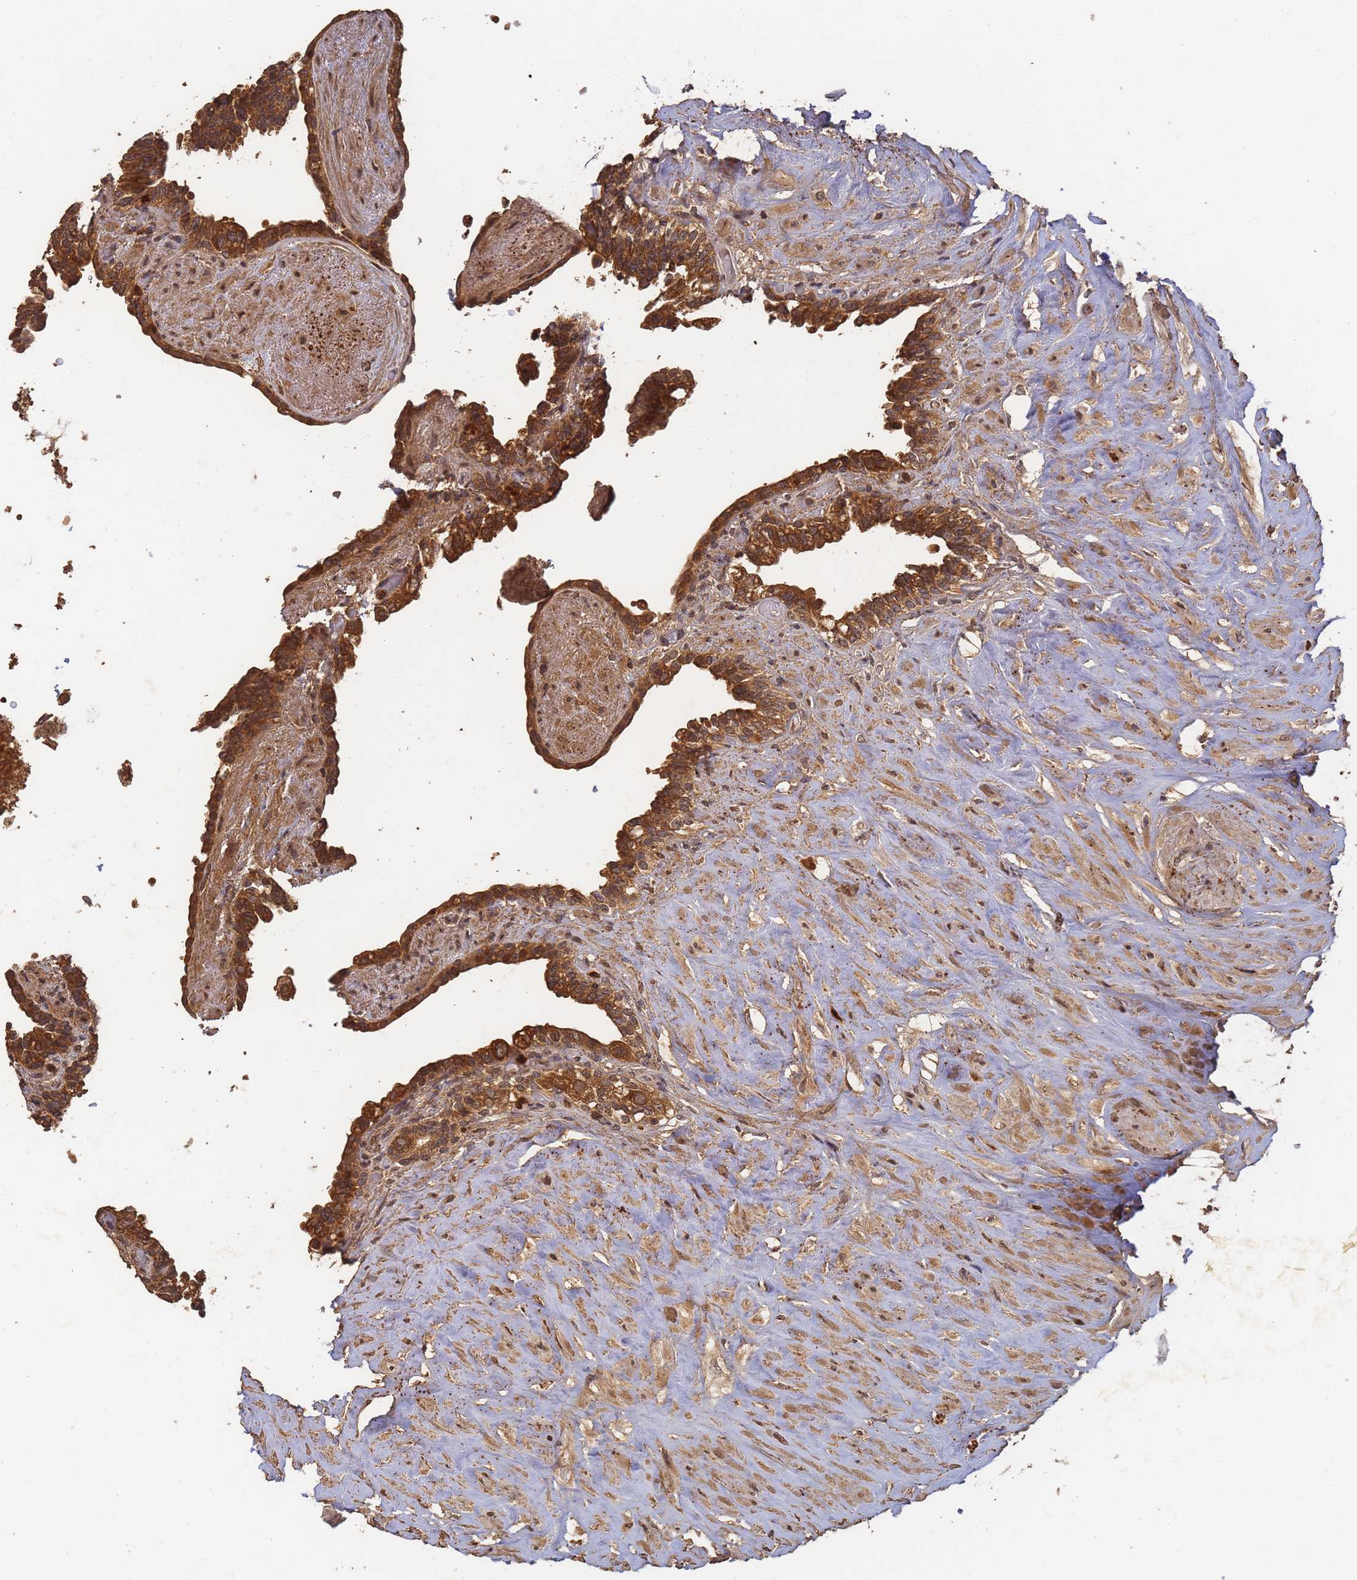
{"staining": {"intensity": "moderate", "quantity": ">75%", "location": "cytoplasmic/membranous"}, "tissue": "seminal vesicle", "cell_type": "Glandular cells", "image_type": "normal", "snomed": [{"axis": "morphology", "description": "Normal tissue, NOS"}, {"axis": "topography", "description": "Seminal veicle"}], "caption": "A medium amount of moderate cytoplasmic/membranous expression is appreciated in approximately >75% of glandular cells in benign seminal vesicle.", "gene": "ALKBH1", "patient": {"sex": "male", "age": 63}}